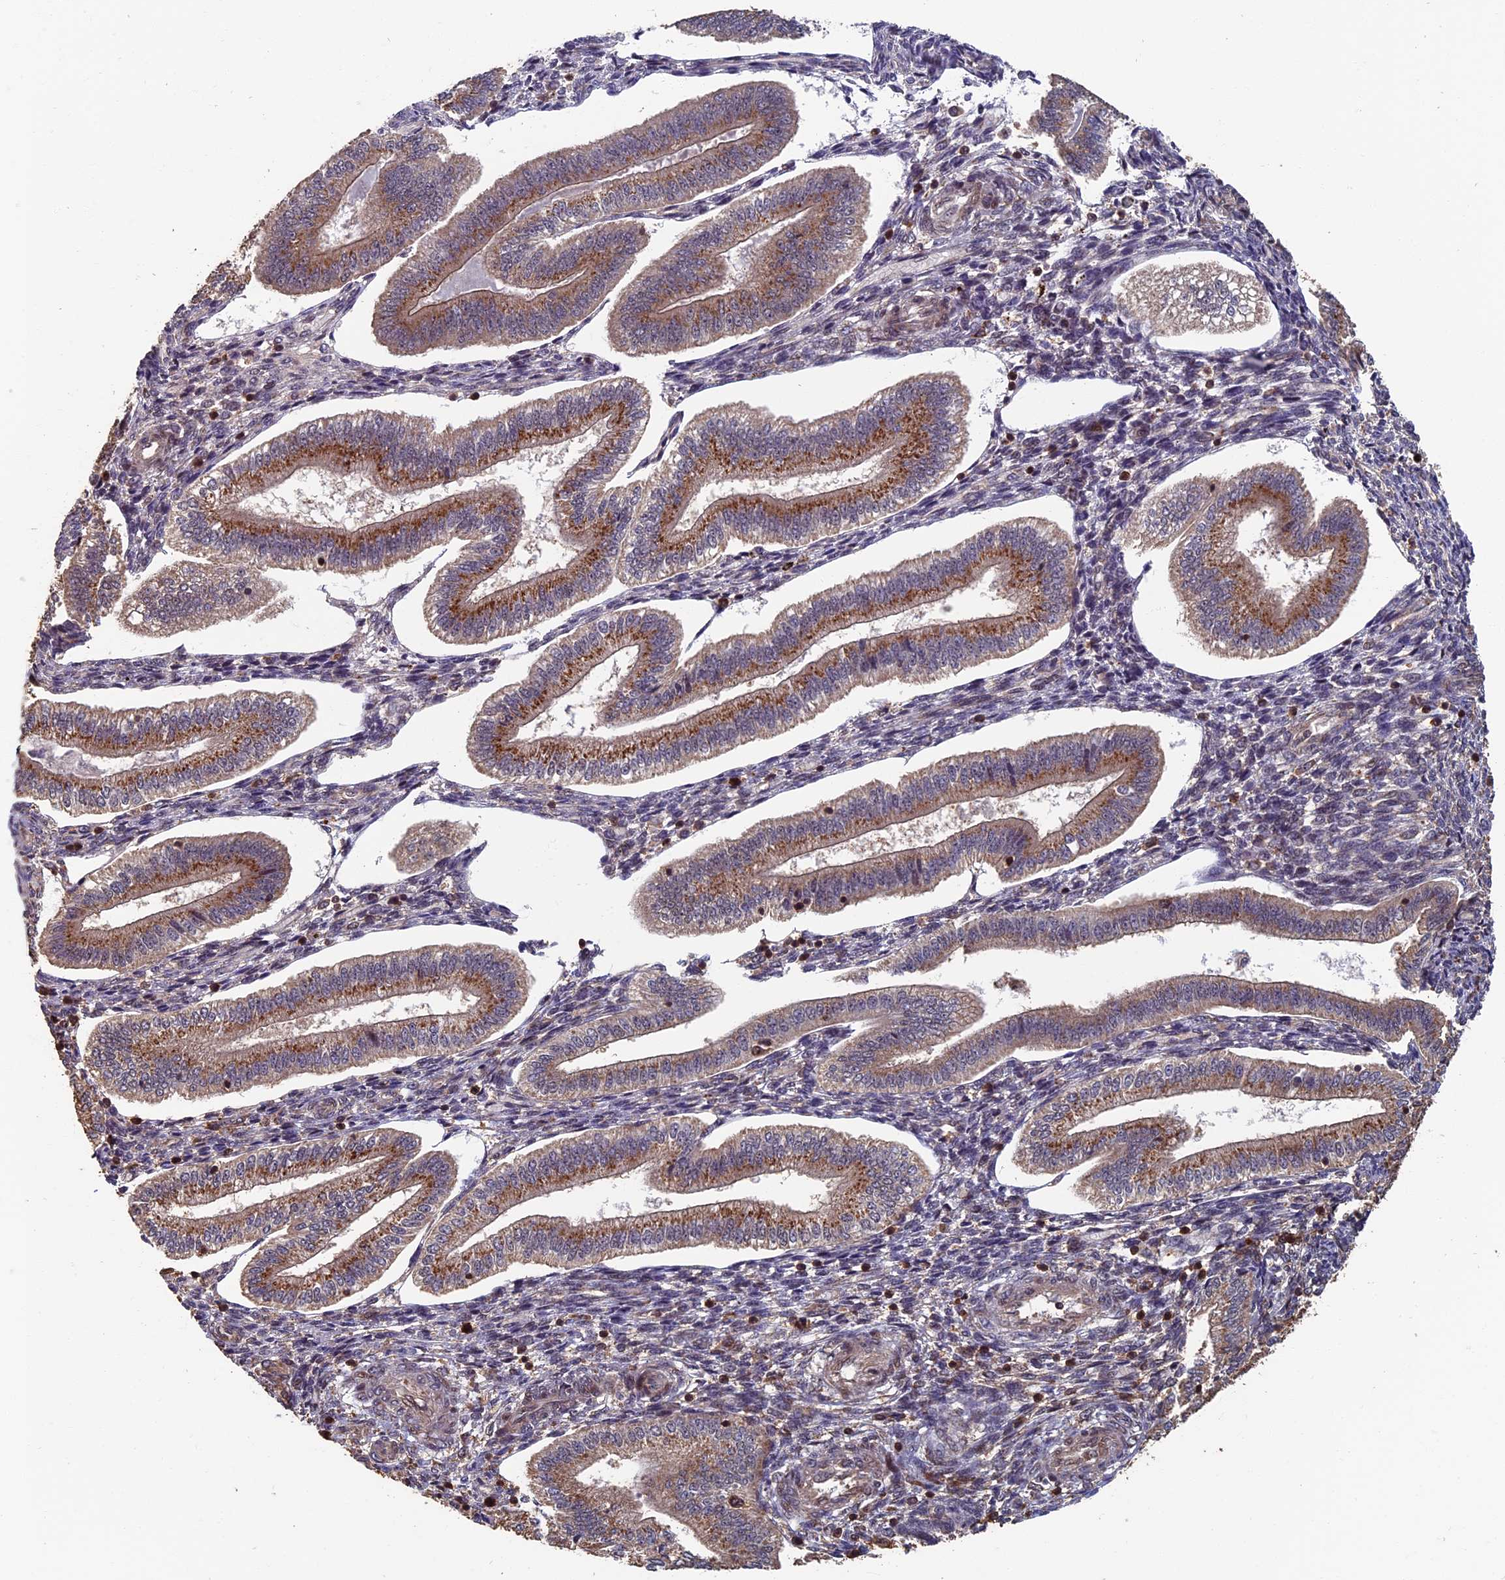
{"staining": {"intensity": "weak", "quantity": "25%-75%", "location": "cytoplasmic/membranous"}, "tissue": "endometrium", "cell_type": "Cells in endometrial stroma", "image_type": "normal", "snomed": [{"axis": "morphology", "description": "Normal tissue, NOS"}, {"axis": "topography", "description": "Endometrium"}], "caption": "An image showing weak cytoplasmic/membranous staining in about 25%-75% of cells in endometrial stroma in unremarkable endometrium, as visualized by brown immunohistochemical staining.", "gene": "RASGRF1", "patient": {"sex": "female", "age": 34}}